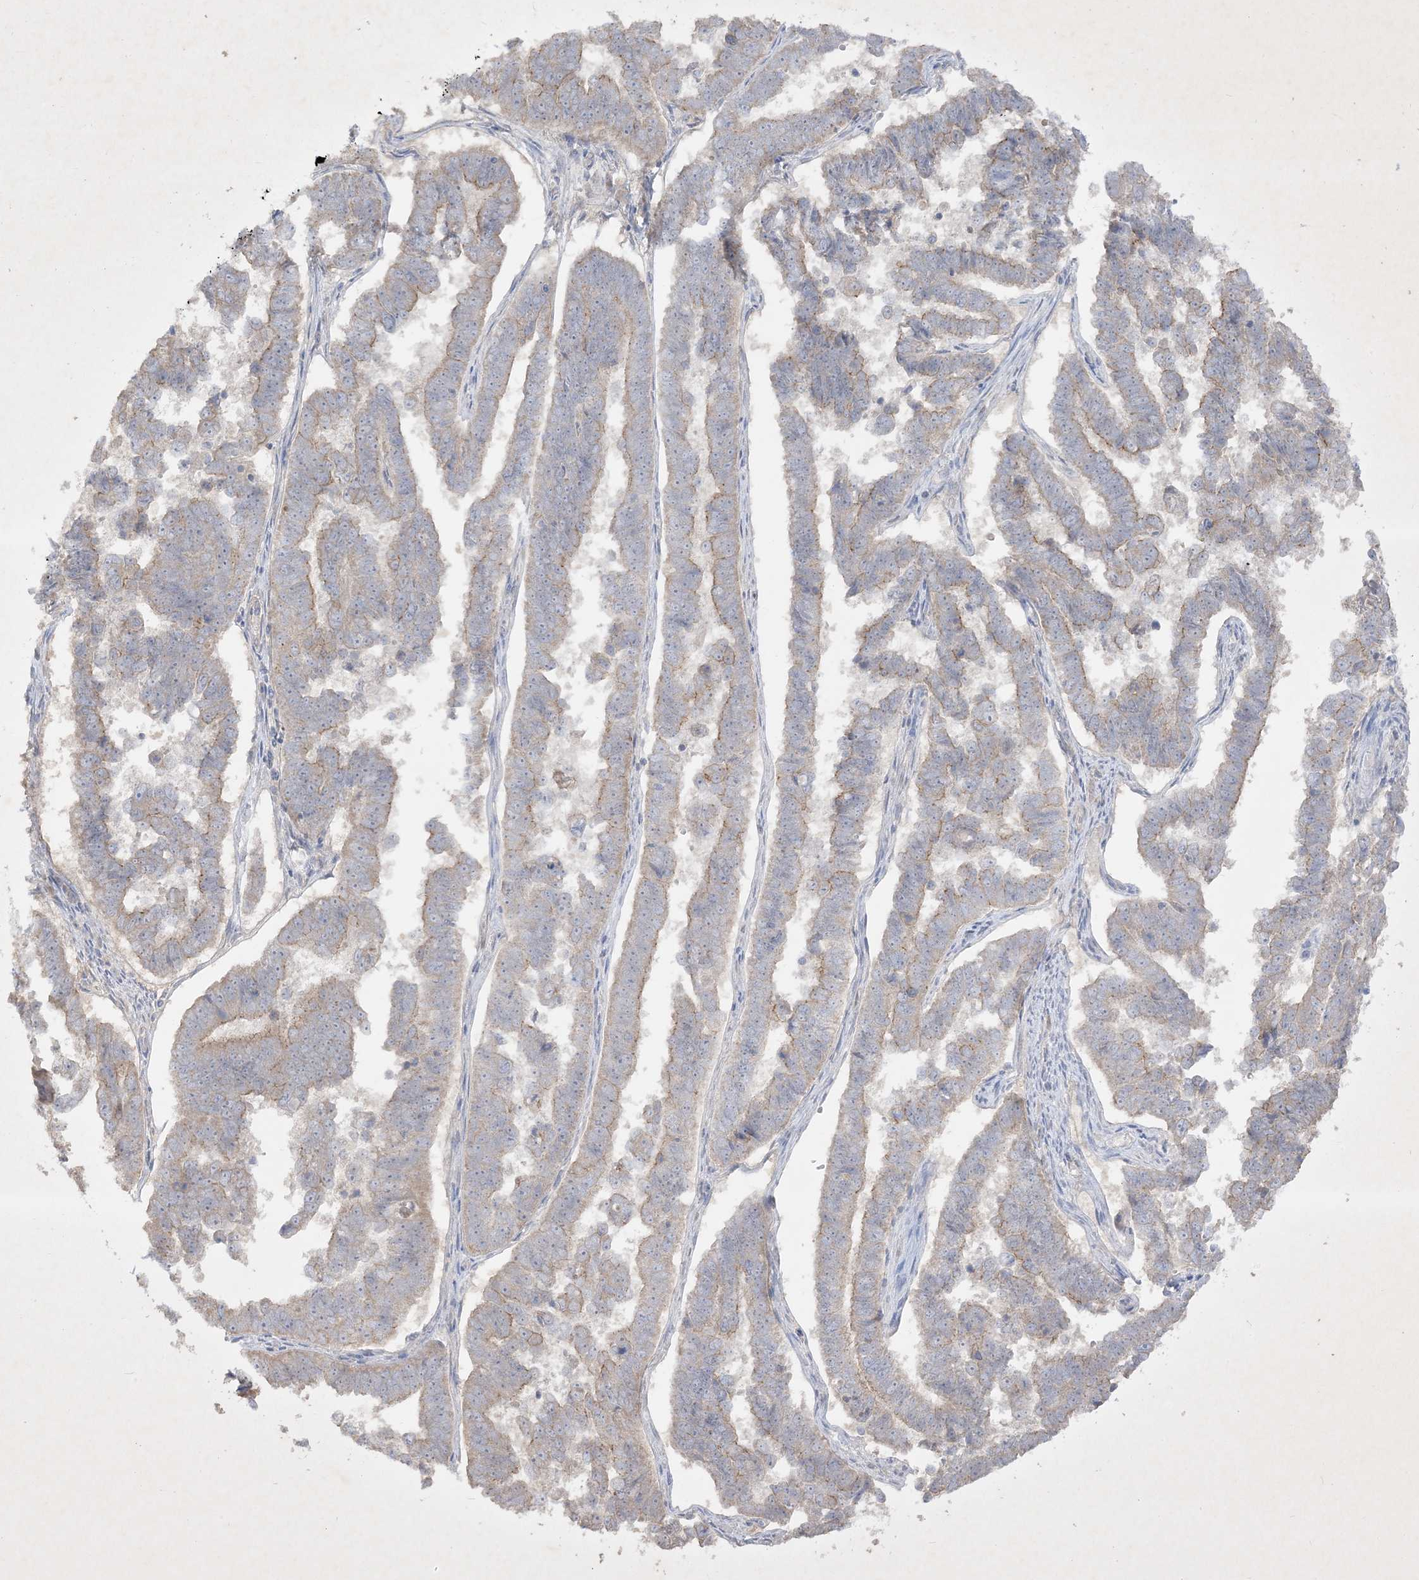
{"staining": {"intensity": "weak", "quantity": "25%-75%", "location": "cytoplasmic/membranous"}, "tissue": "endometrial cancer", "cell_type": "Tumor cells", "image_type": "cancer", "snomed": [{"axis": "morphology", "description": "Adenocarcinoma, NOS"}, {"axis": "topography", "description": "Endometrium"}], "caption": "Protein expression analysis of human endometrial cancer reveals weak cytoplasmic/membranous expression in approximately 25%-75% of tumor cells.", "gene": "PLEKHA3", "patient": {"sex": "female", "age": 75}}